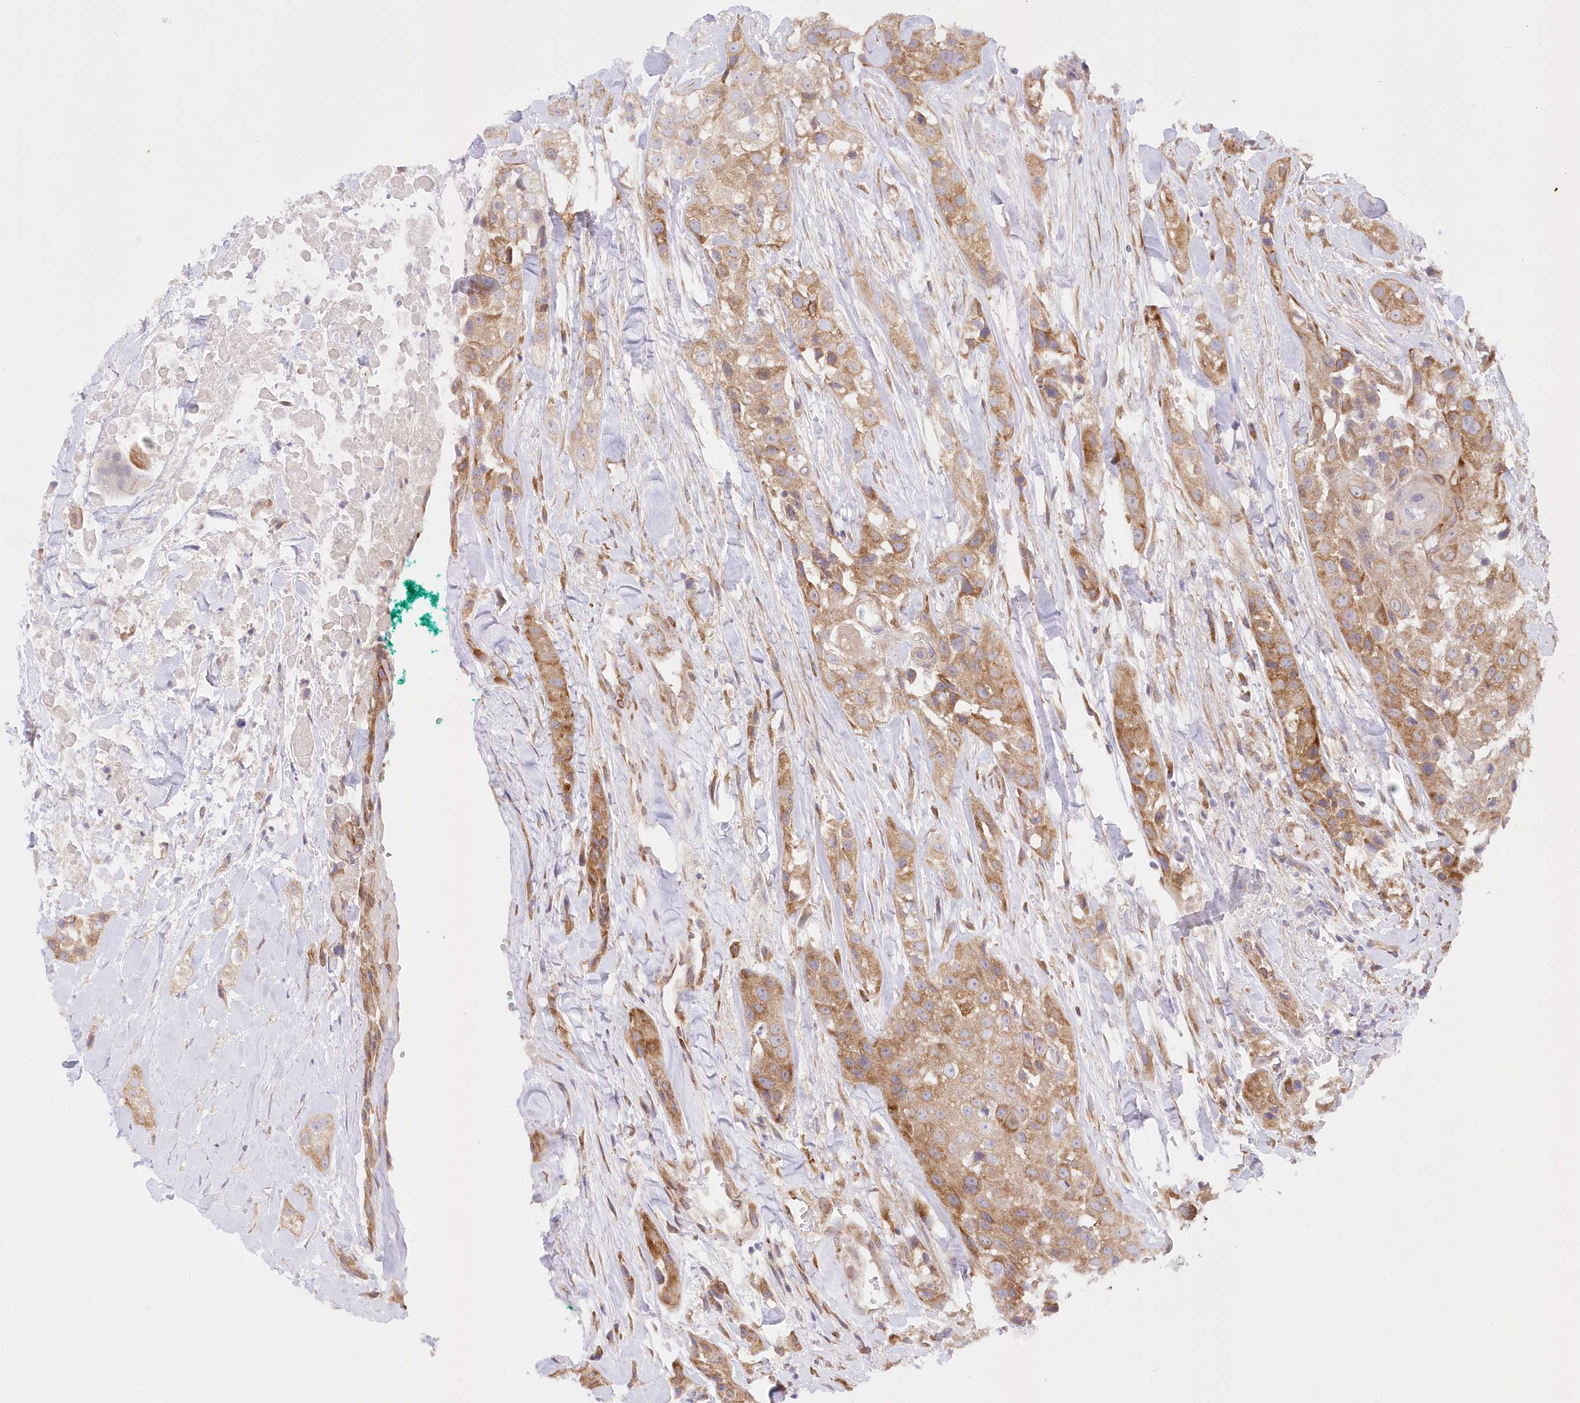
{"staining": {"intensity": "moderate", "quantity": ">75%", "location": "cytoplasmic/membranous"}, "tissue": "head and neck cancer", "cell_type": "Tumor cells", "image_type": "cancer", "snomed": [{"axis": "morphology", "description": "Normal tissue, NOS"}, {"axis": "morphology", "description": "Squamous cell carcinoma, NOS"}, {"axis": "topography", "description": "Skeletal muscle"}, {"axis": "topography", "description": "Head-Neck"}], "caption": "Approximately >75% of tumor cells in head and neck cancer (squamous cell carcinoma) show moderate cytoplasmic/membranous protein staining as visualized by brown immunohistochemical staining.", "gene": "RNPEP", "patient": {"sex": "male", "age": 51}}